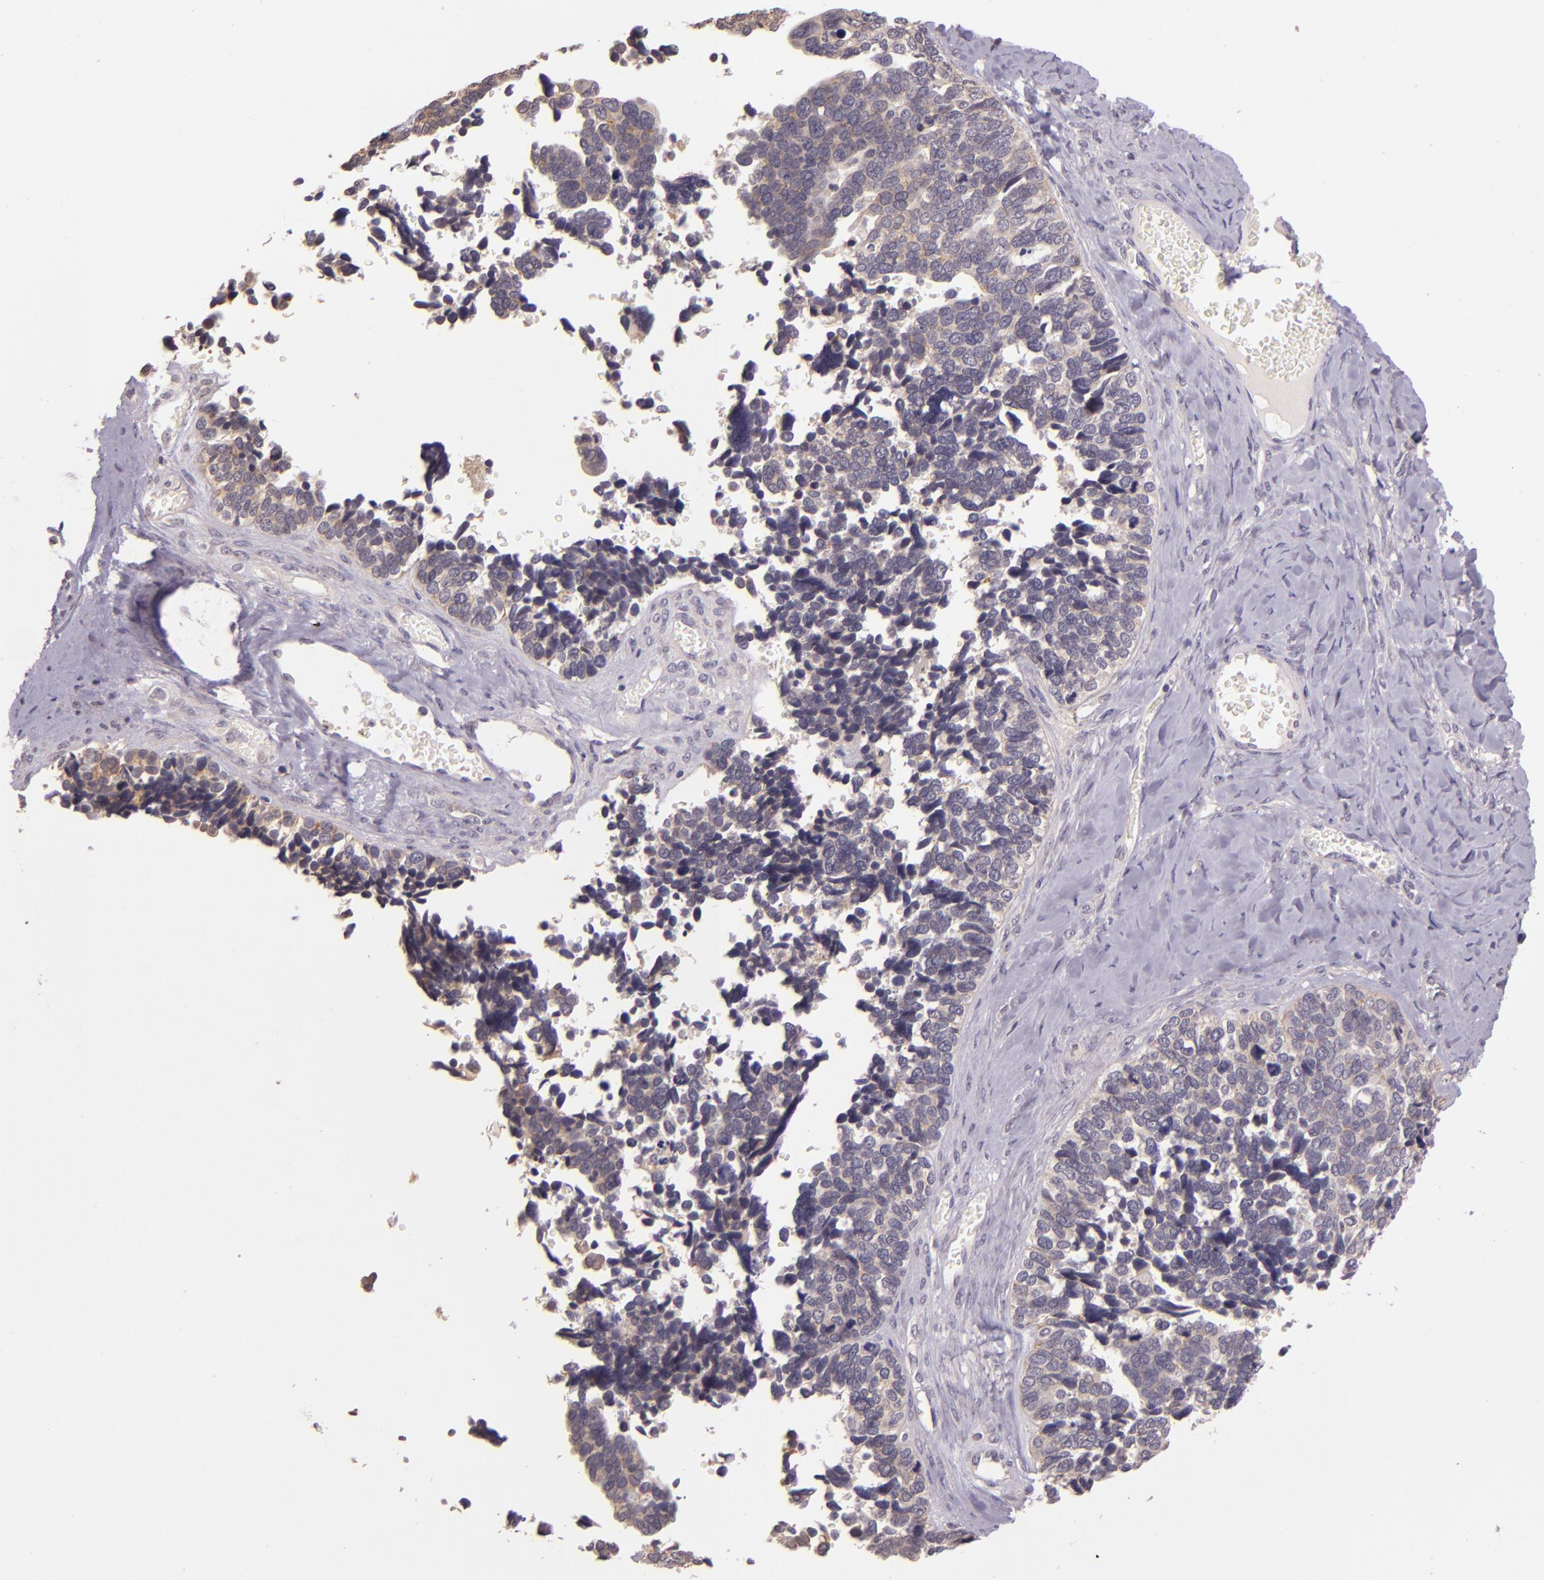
{"staining": {"intensity": "weak", "quantity": ">75%", "location": "cytoplasmic/membranous"}, "tissue": "ovarian cancer", "cell_type": "Tumor cells", "image_type": "cancer", "snomed": [{"axis": "morphology", "description": "Cystadenocarcinoma, serous, NOS"}, {"axis": "topography", "description": "Ovary"}], "caption": "Human ovarian serous cystadenocarcinoma stained with a protein marker exhibits weak staining in tumor cells.", "gene": "ARMH4", "patient": {"sex": "female", "age": 77}}